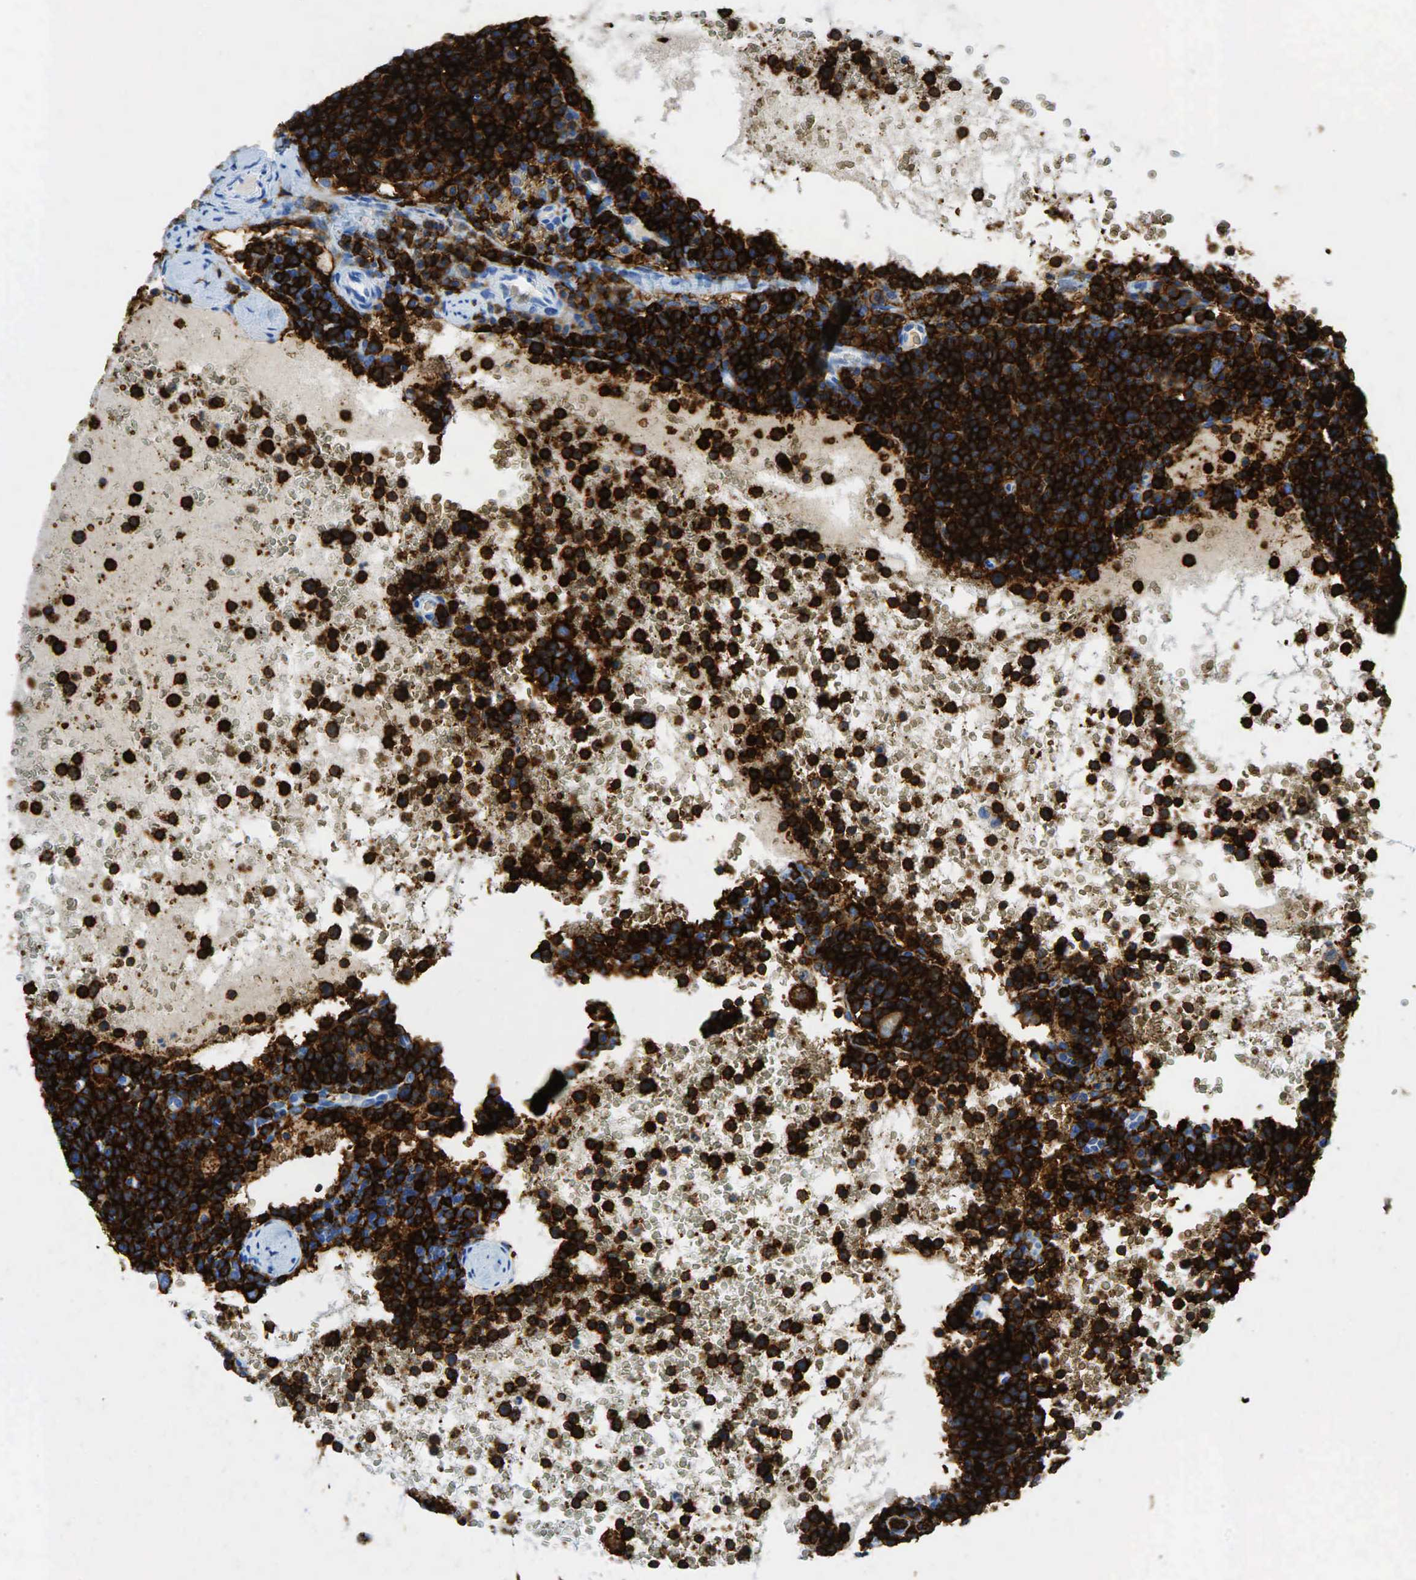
{"staining": {"intensity": "strong", "quantity": ">75%", "location": "cytoplasmic/membranous"}, "tissue": "lymphoma", "cell_type": "Tumor cells", "image_type": "cancer", "snomed": [{"axis": "morphology", "description": "Malignant lymphoma, non-Hodgkin's type, High grade"}, {"axis": "topography", "description": "Lymph node"}], "caption": "IHC micrograph of neoplastic tissue: human high-grade malignant lymphoma, non-Hodgkin's type stained using IHC exhibits high levels of strong protein expression localized specifically in the cytoplasmic/membranous of tumor cells, appearing as a cytoplasmic/membranous brown color.", "gene": "PTPRC", "patient": {"sex": "female", "age": 76}}